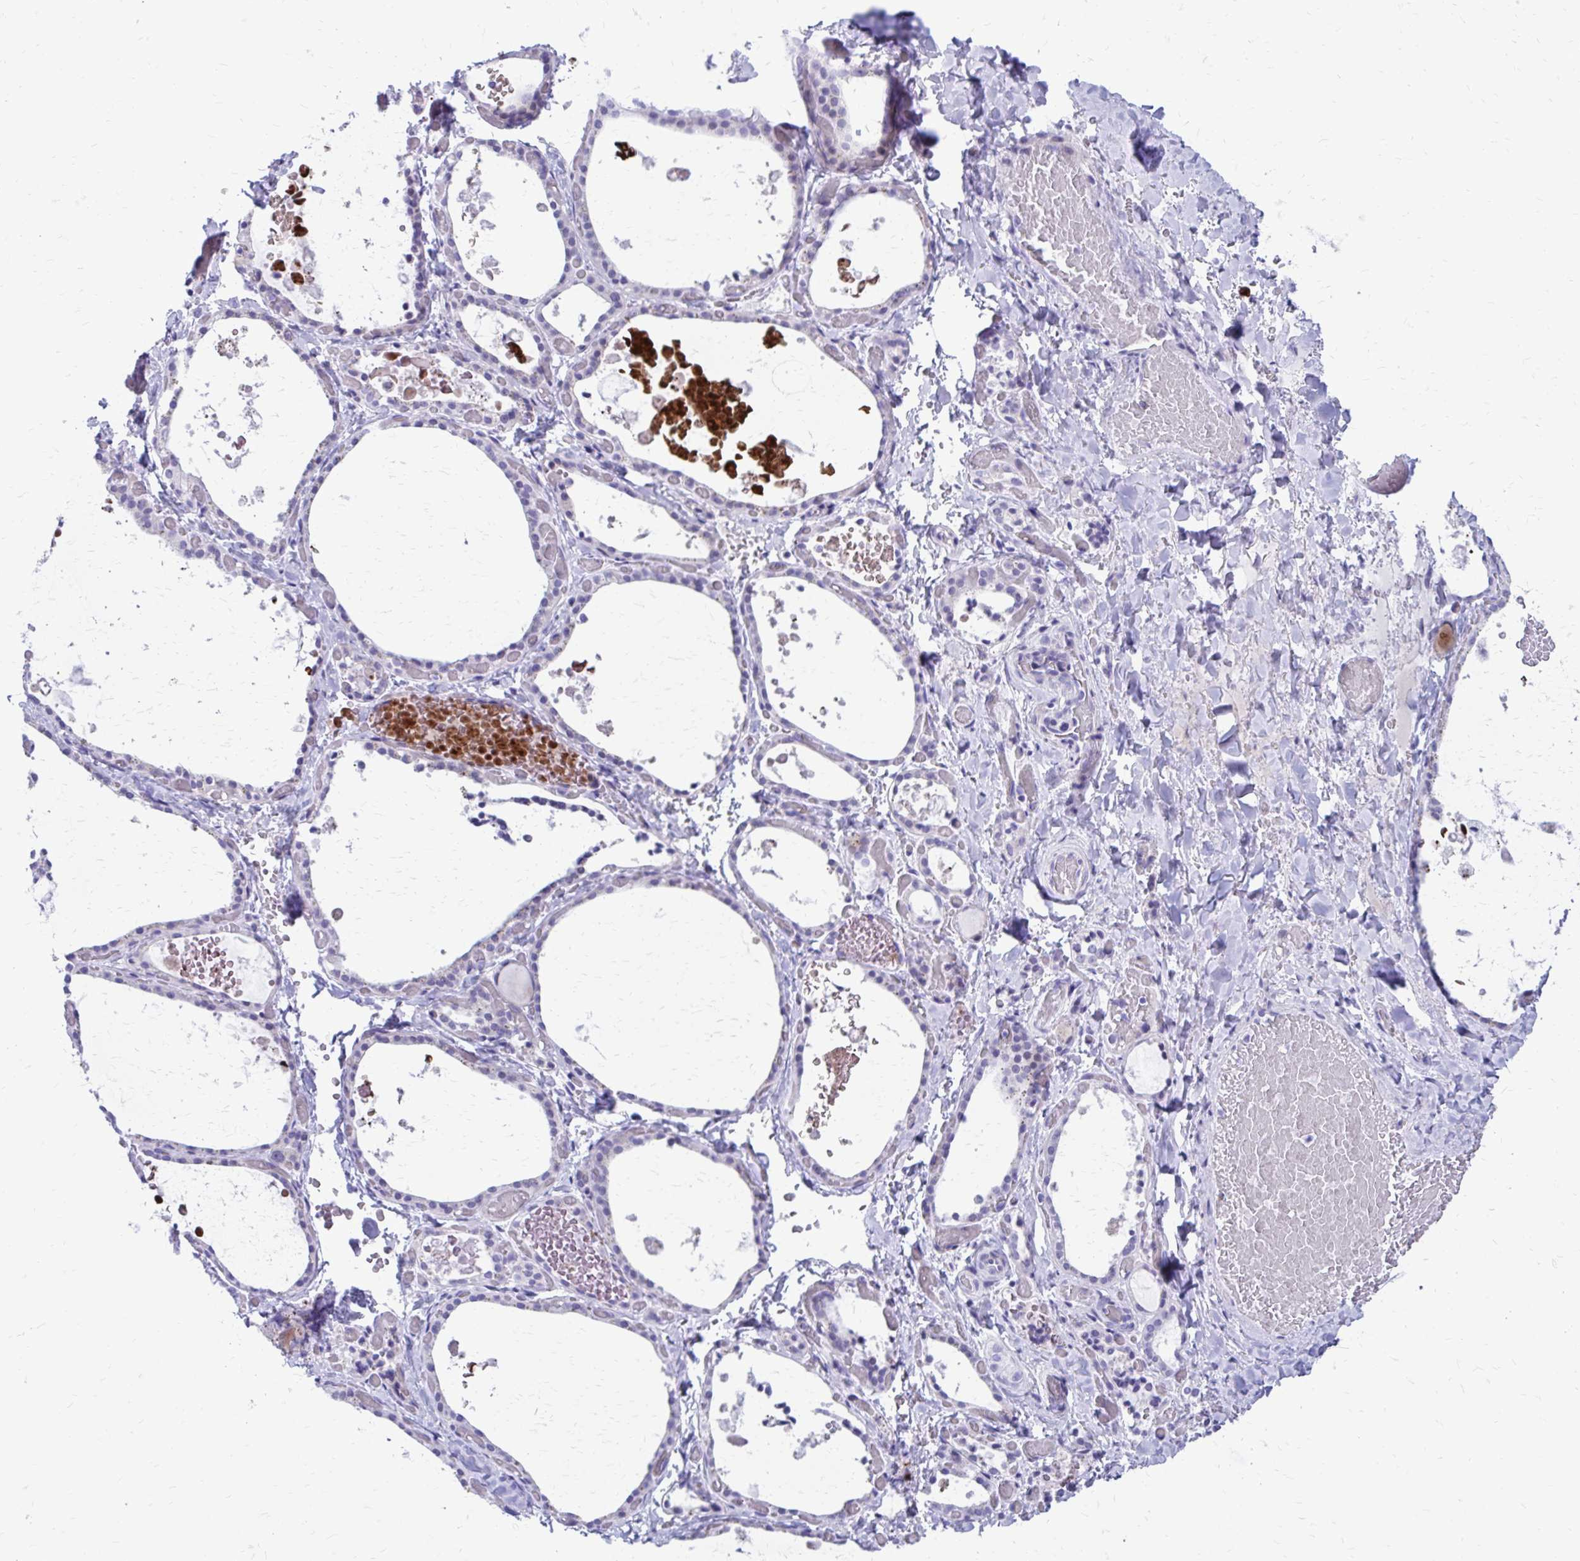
{"staining": {"intensity": "negative", "quantity": "none", "location": "none"}, "tissue": "thyroid gland", "cell_type": "Glandular cells", "image_type": "normal", "snomed": [{"axis": "morphology", "description": "Normal tissue, NOS"}, {"axis": "topography", "description": "Thyroid gland"}], "caption": "This is an immunohistochemistry (IHC) image of unremarkable human thyroid gland. There is no expression in glandular cells.", "gene": "LCN15", "patient": {"sex": "female", "age": 56}}